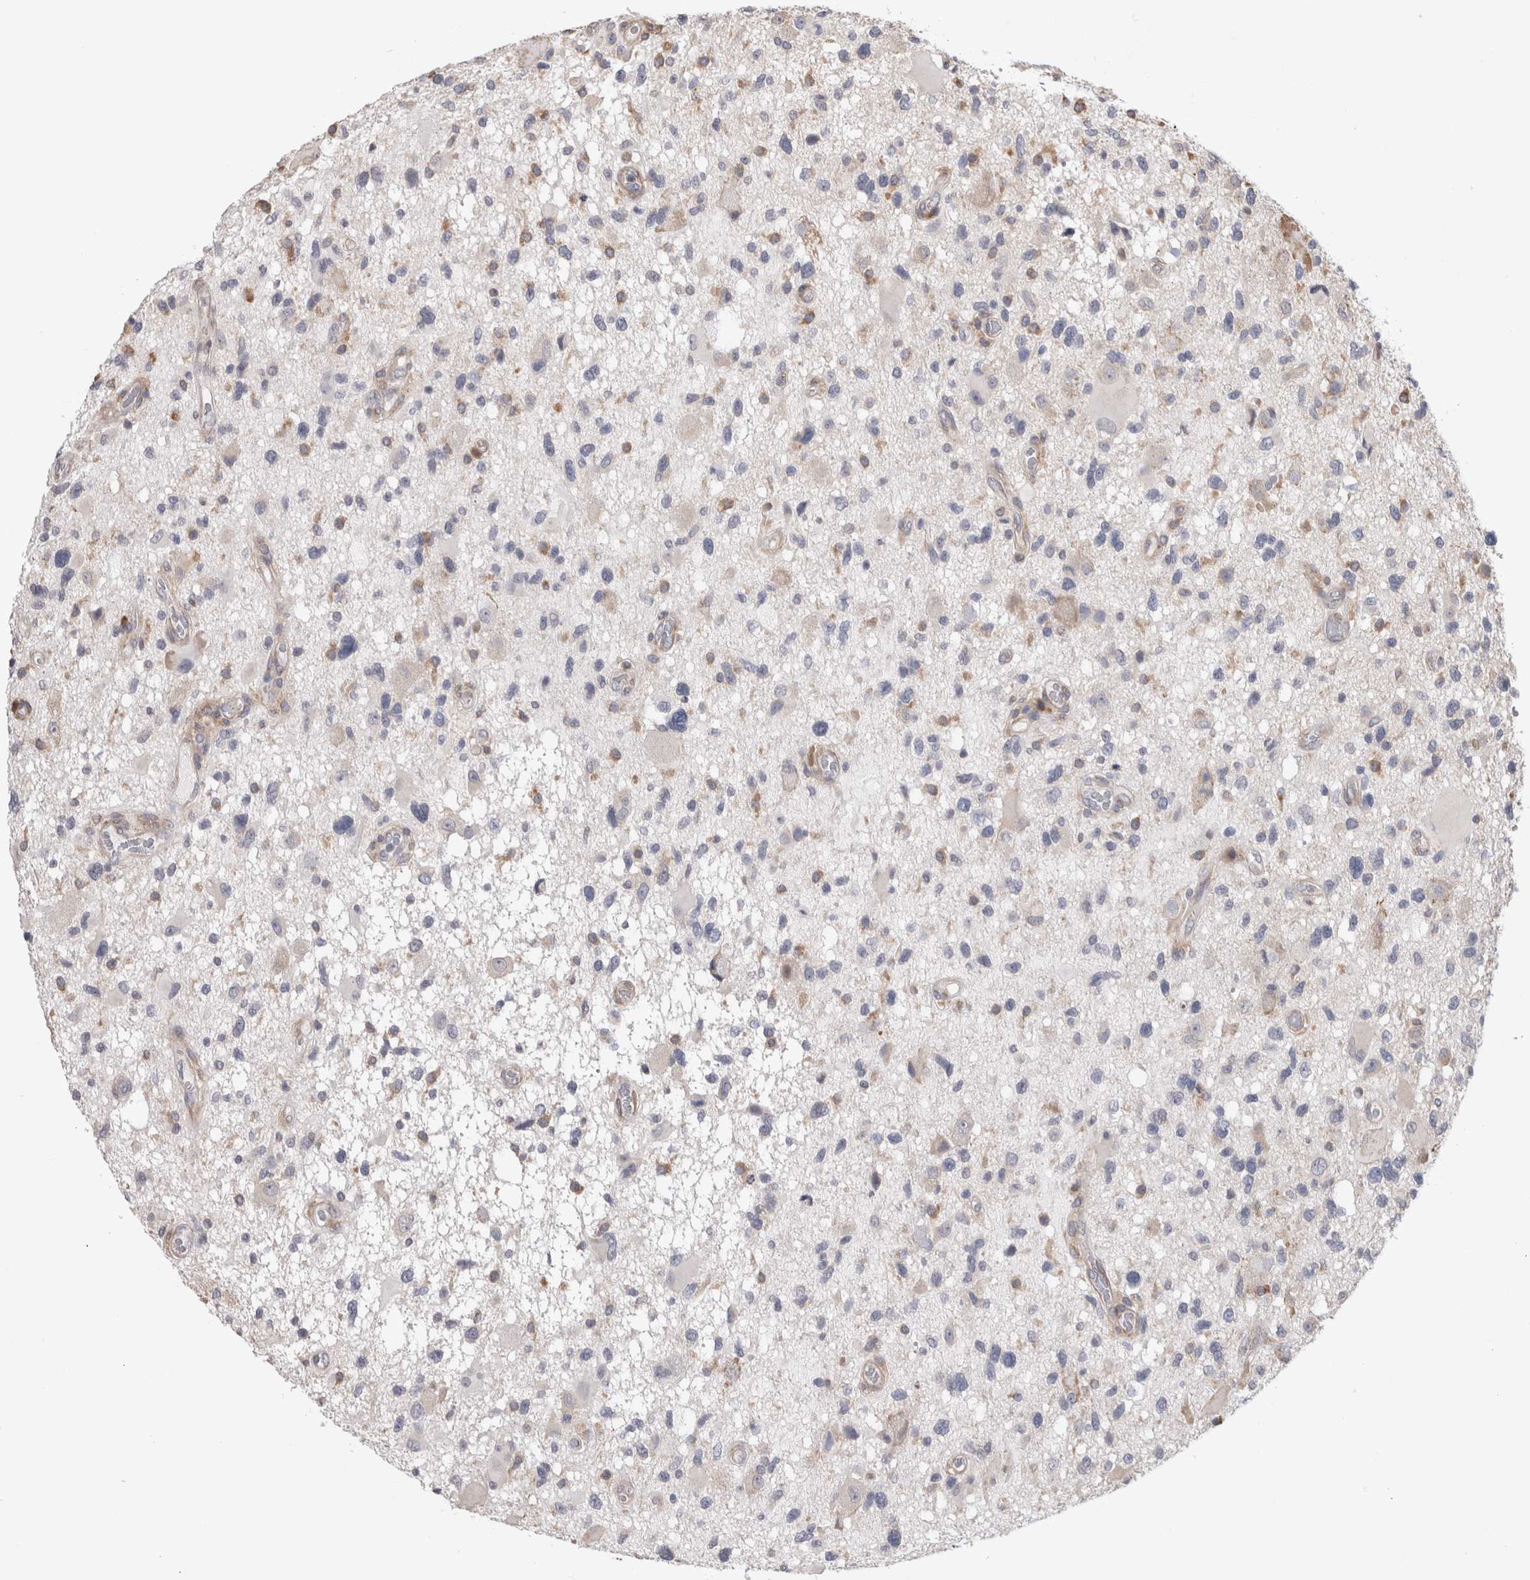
{"staining": {"intensity": "negative", "quantity": "none", "location": "none"}, "tissue": "glioma", "cell_type": "Tumor cells", "image_type": "cancer", "snomed": [{"axis": "morphology", "description": "Glioma, malignant, High grade"}, {"axis": "topography", "description": "Brain"}], "caption": "DAB immunohistochemical staining of high-grade glioma (malignant) displays no significant staining in tumor cells. (Stains: DAB IHC with hematoxylin counter stain, Microscopy: brightfield microscopy at high magnification).", "gene": "SMAP2", "patient": {"sex": "male", "age": 33}}